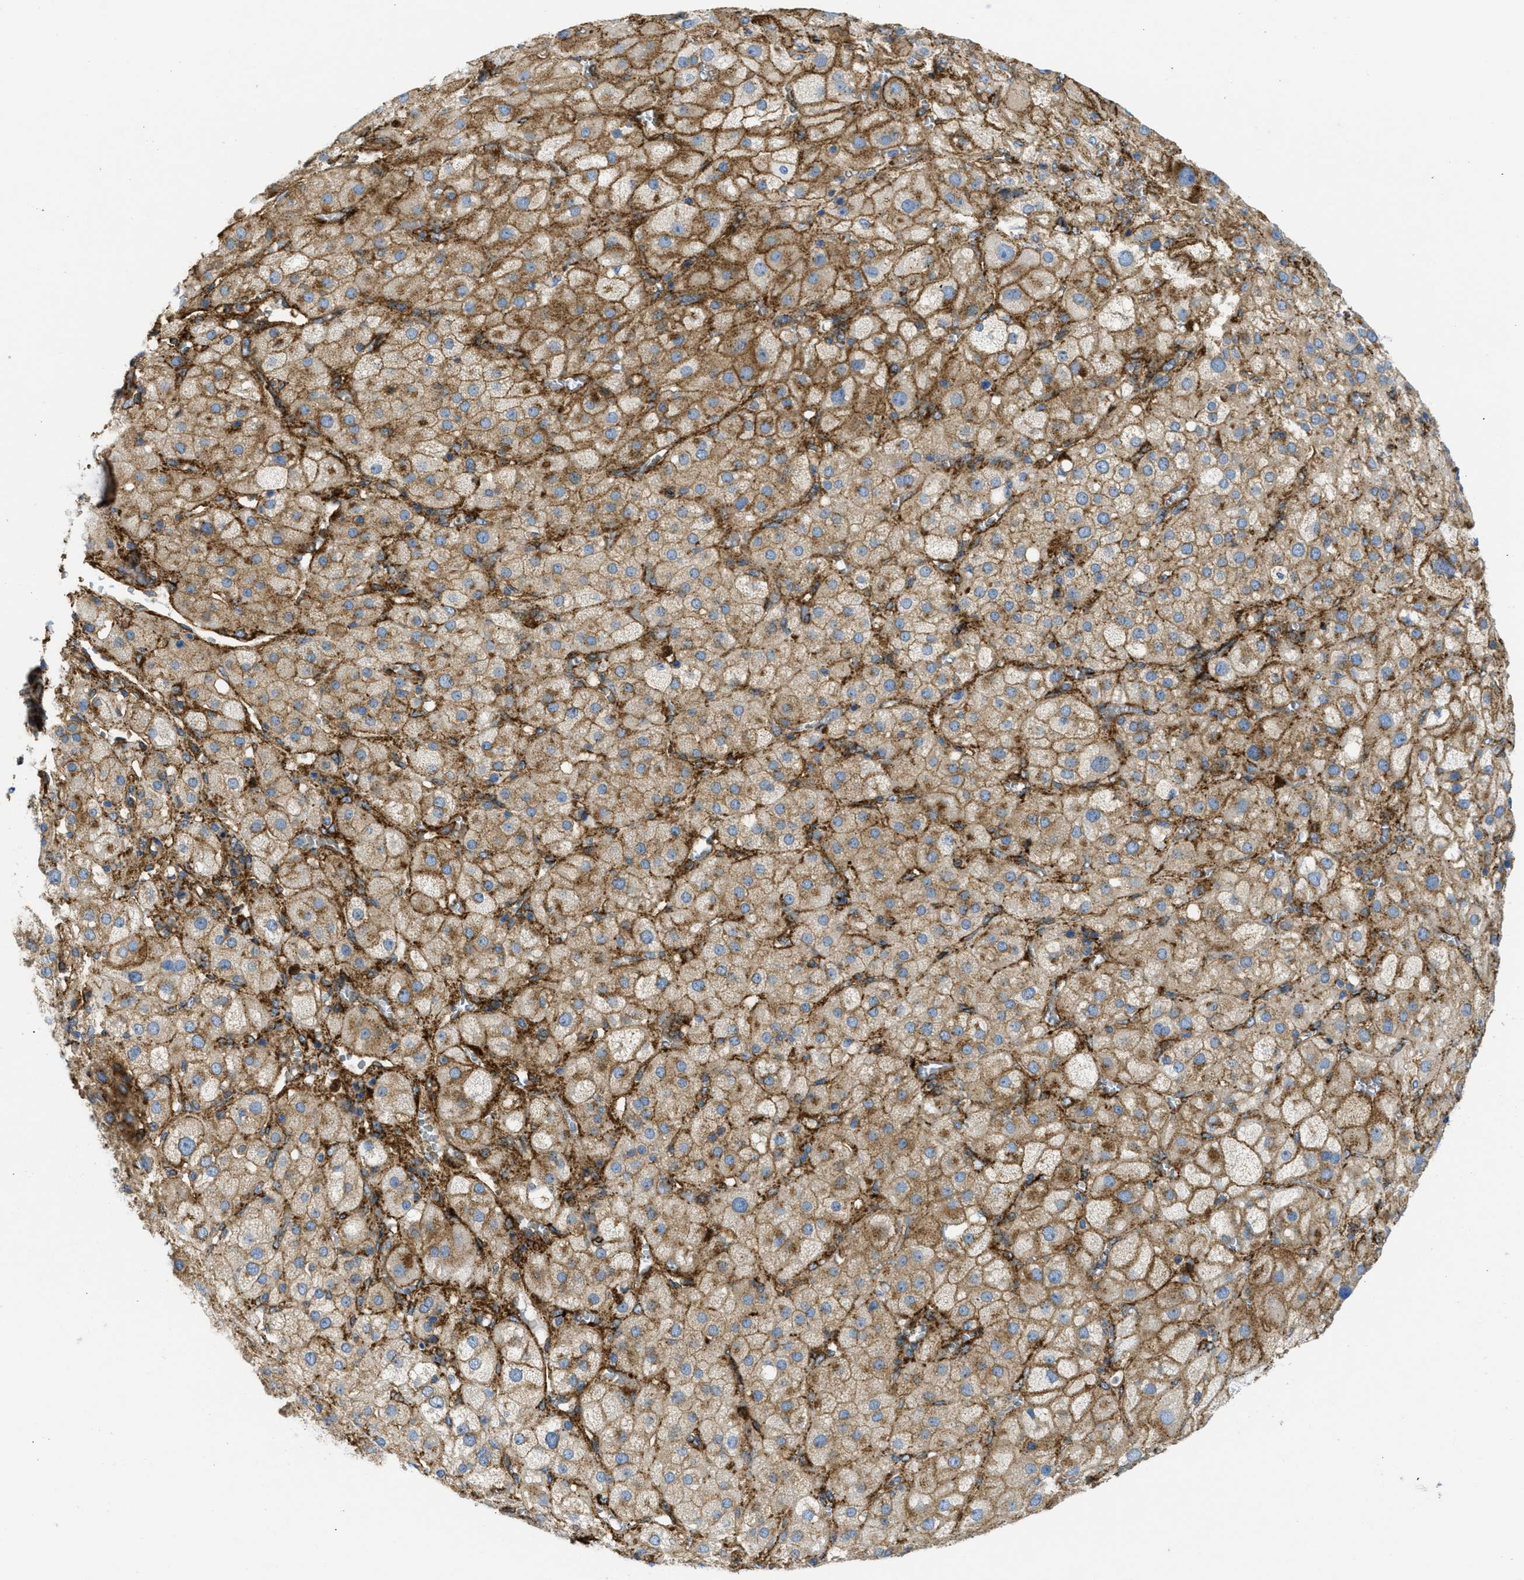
{"staining": {"intensity": "moderate", "quantity": ">75%", "location": "cytoplasmic/membranous"}, "tissue": "adrenal gland", "cell_type": "Glandular cells", "image_type": "normal", "snomed": [{"axis": "morphology", "description": "Normal tissue, NOS"}, {"axis": "topography", "description": "Adrenal gland"}], "caption": "Adrenal gland stained with DAB (3,3'-diaminobenzidine) IHC exhibits medium levels of moderate cytoplasmic/membranous staining in about >75% of glandular cells.", "gene": "HIP1", "patient": {"sex": "female", "age": 47}}